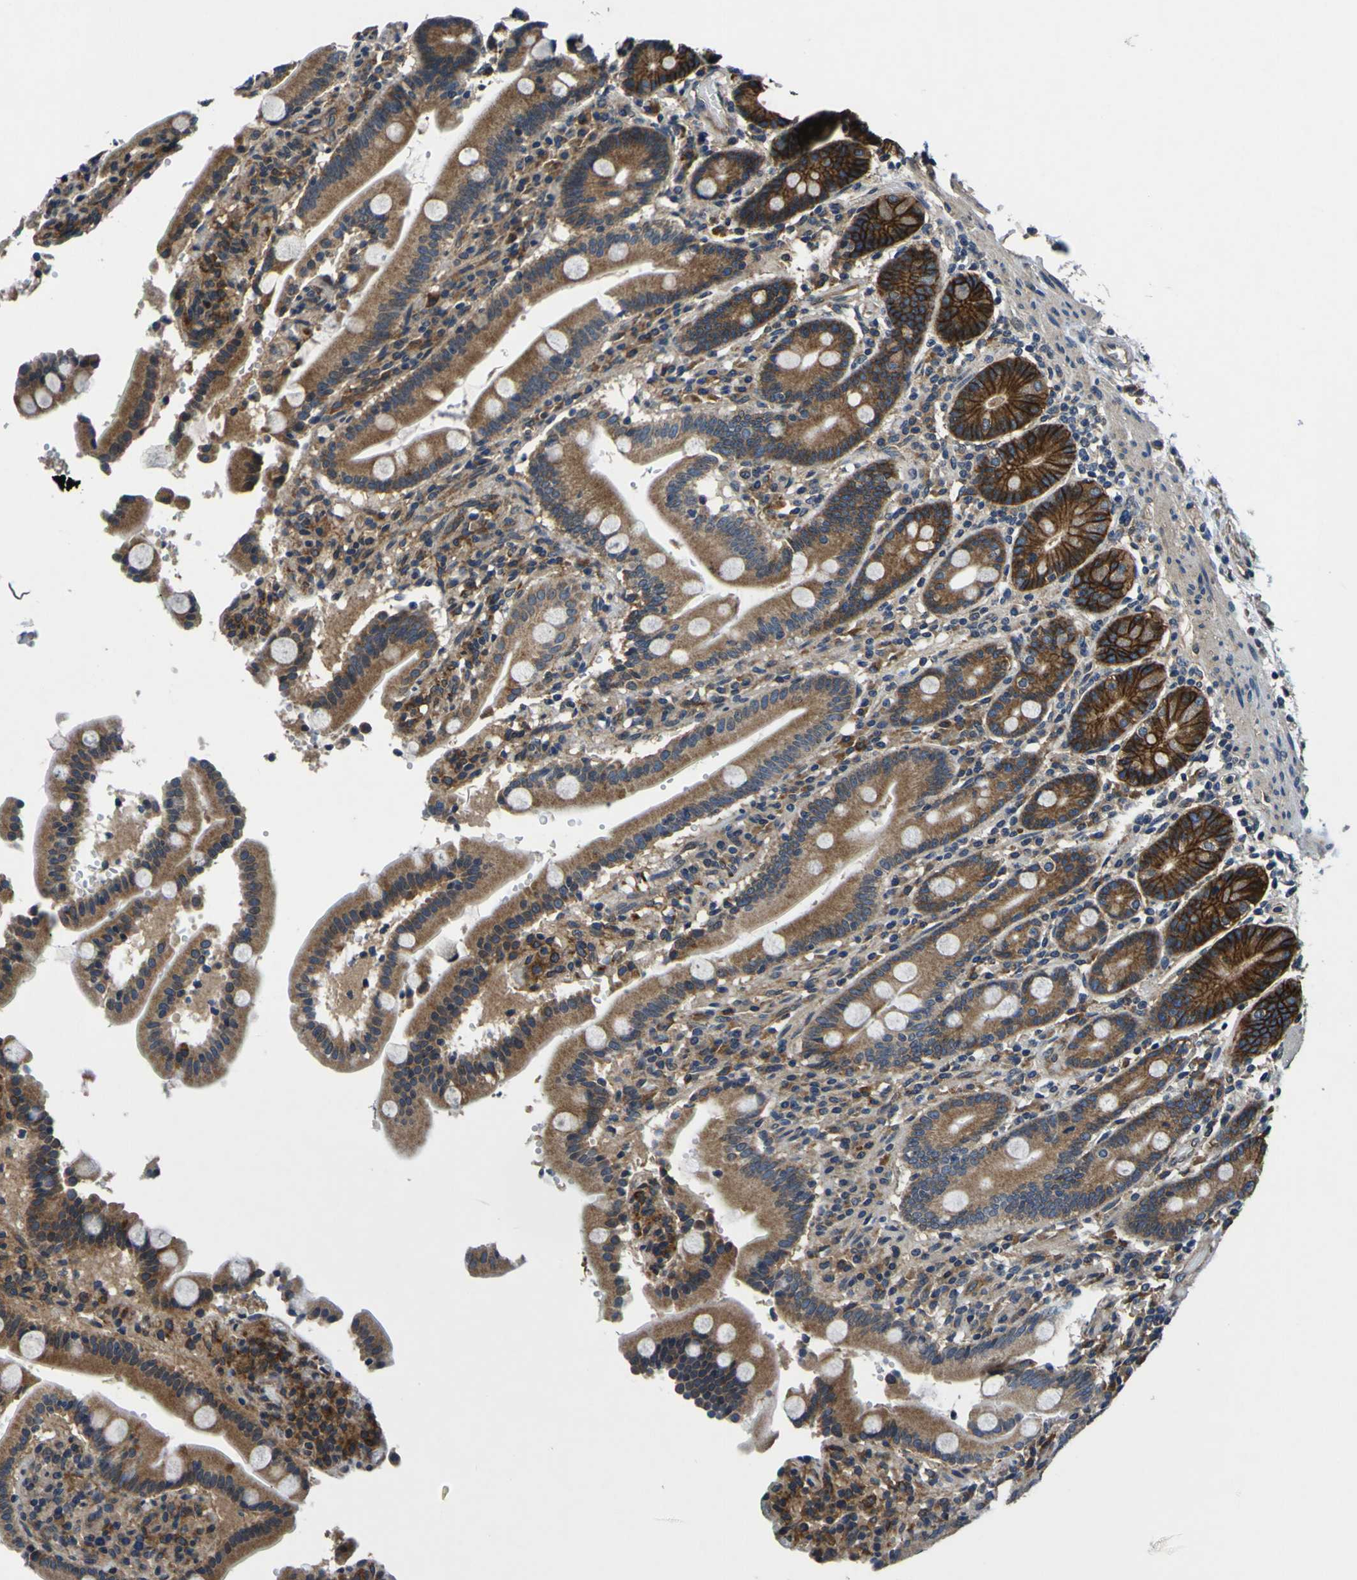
{"staining": {"intensity": "strong", "quantity": "25%-75%", "location": "cytoplasmic/membranous"}, "tissue": "duodenum", "cell_type": "Glandular cells", "image_type": "normal", "snomed": [{"axis": "morphology", "description": "Normal tissue, NOS"}, {"axis": "topography", "description": "Small intestine, NOS"}], "caption": "High-magnification brightfield microscopy of benign duodenum stained with DAB (3,3'-diaminobenzidine) (brown) and counterstained with hematoxylin (blue). glandular cells exhibit strong cytoplasmic/membranous staining is identified in approximately25%-75% of cells. Using DAB (brown) and hematoxylin (blue) stains, captured at high magnification using brightfield microscopy.", "gene": "EPHB4", "patient": {"sex": "female", "age": 71}}